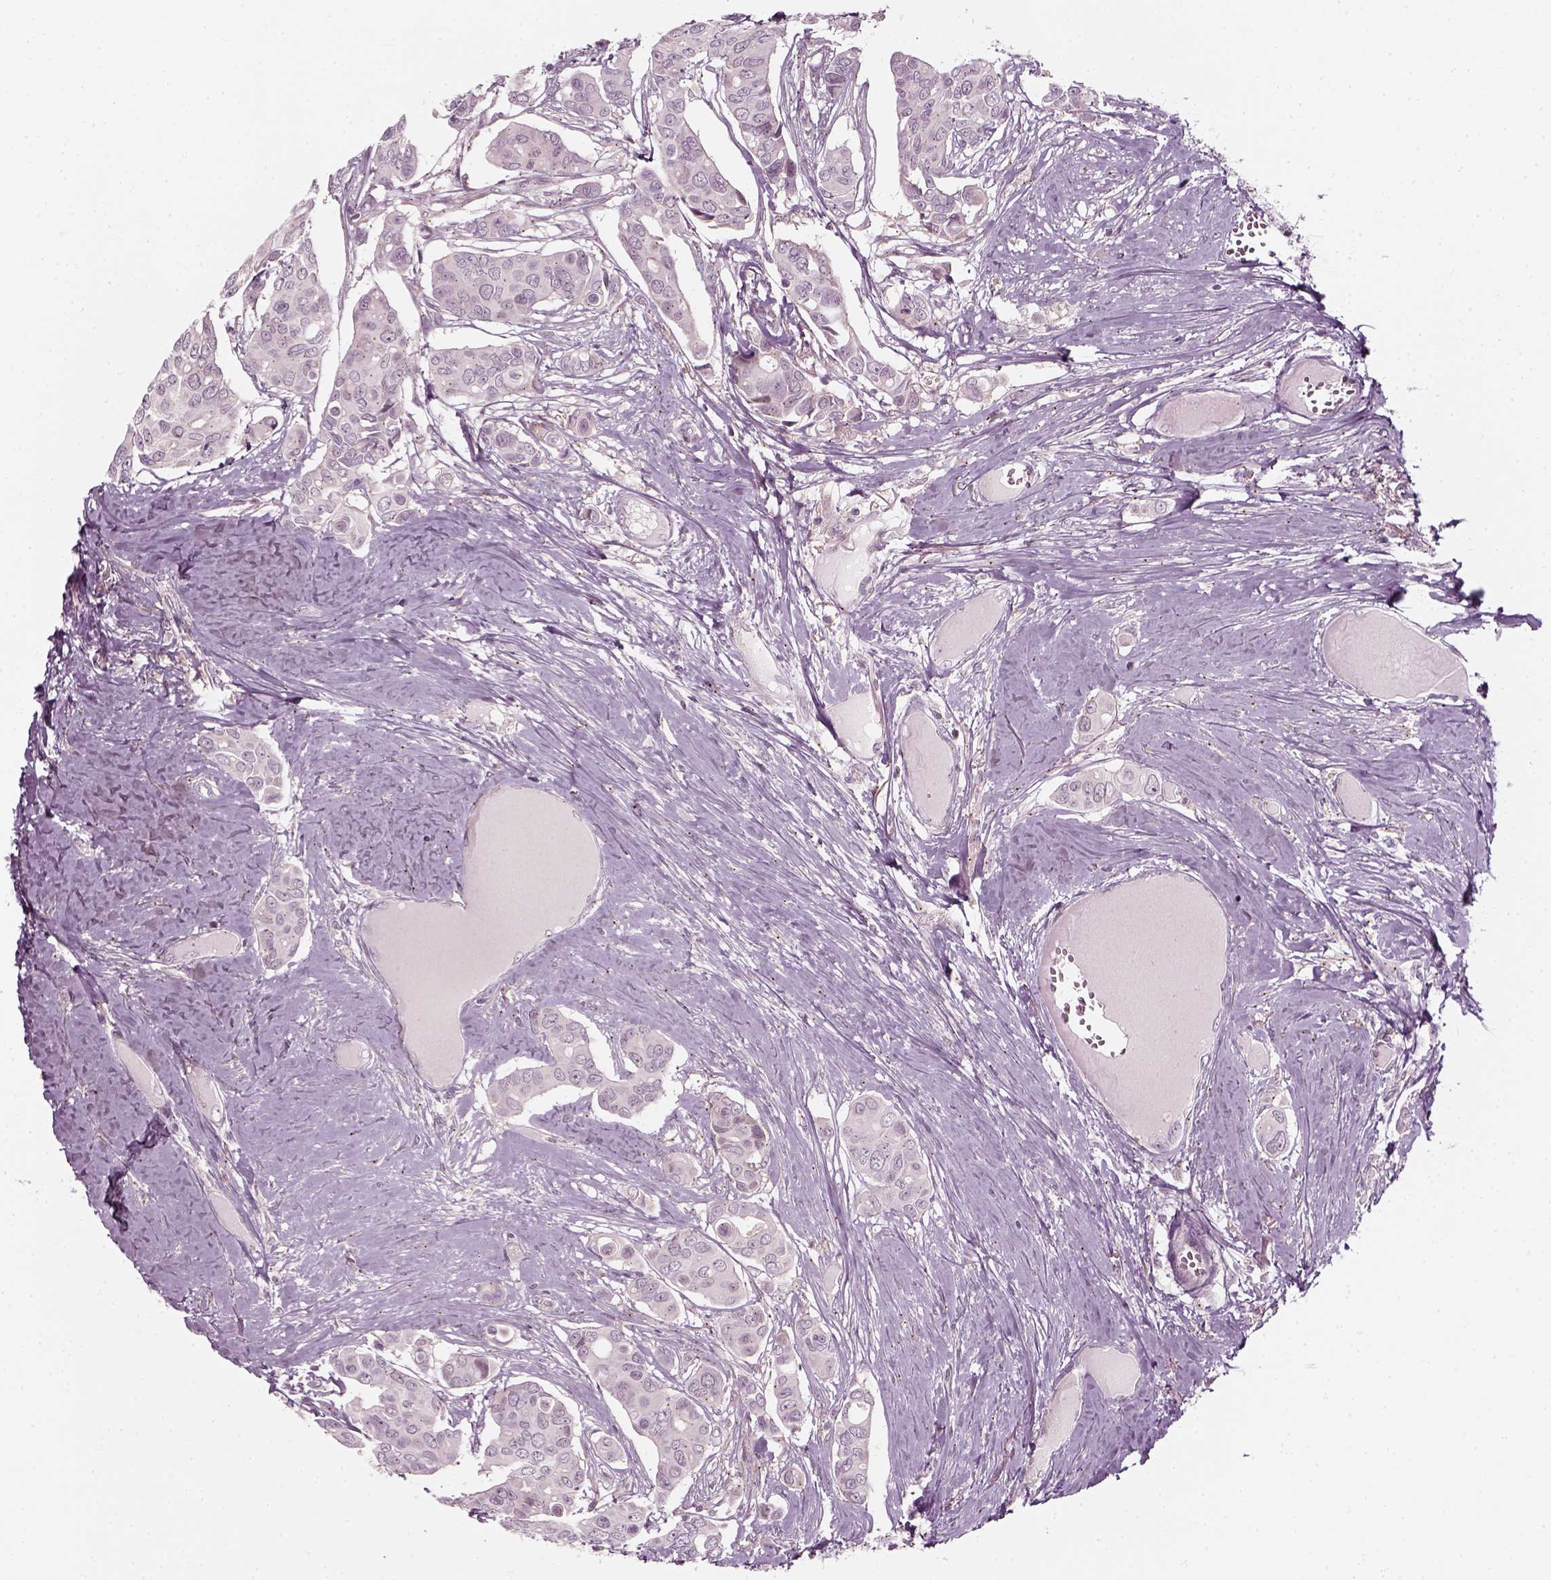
{"staining": {"intensity": "negative", "quantity": "none", "location": "none"}, "tissue": "breast cancer", "cell_type": "Tumor cells", "image_type": "cancer", "snomed": [{"axis": "morphology", "description": "Duct carcinoma"}, {"axis": "topography", "description": "Breast"}], "caption": "DAB (3,3'-diaminobenzidine) immunohistochemical staining of human breast cancer displays no significant staining in tumor cells.", "gene": "MLIP", "patient": {"sex": "female", "age": 54}}